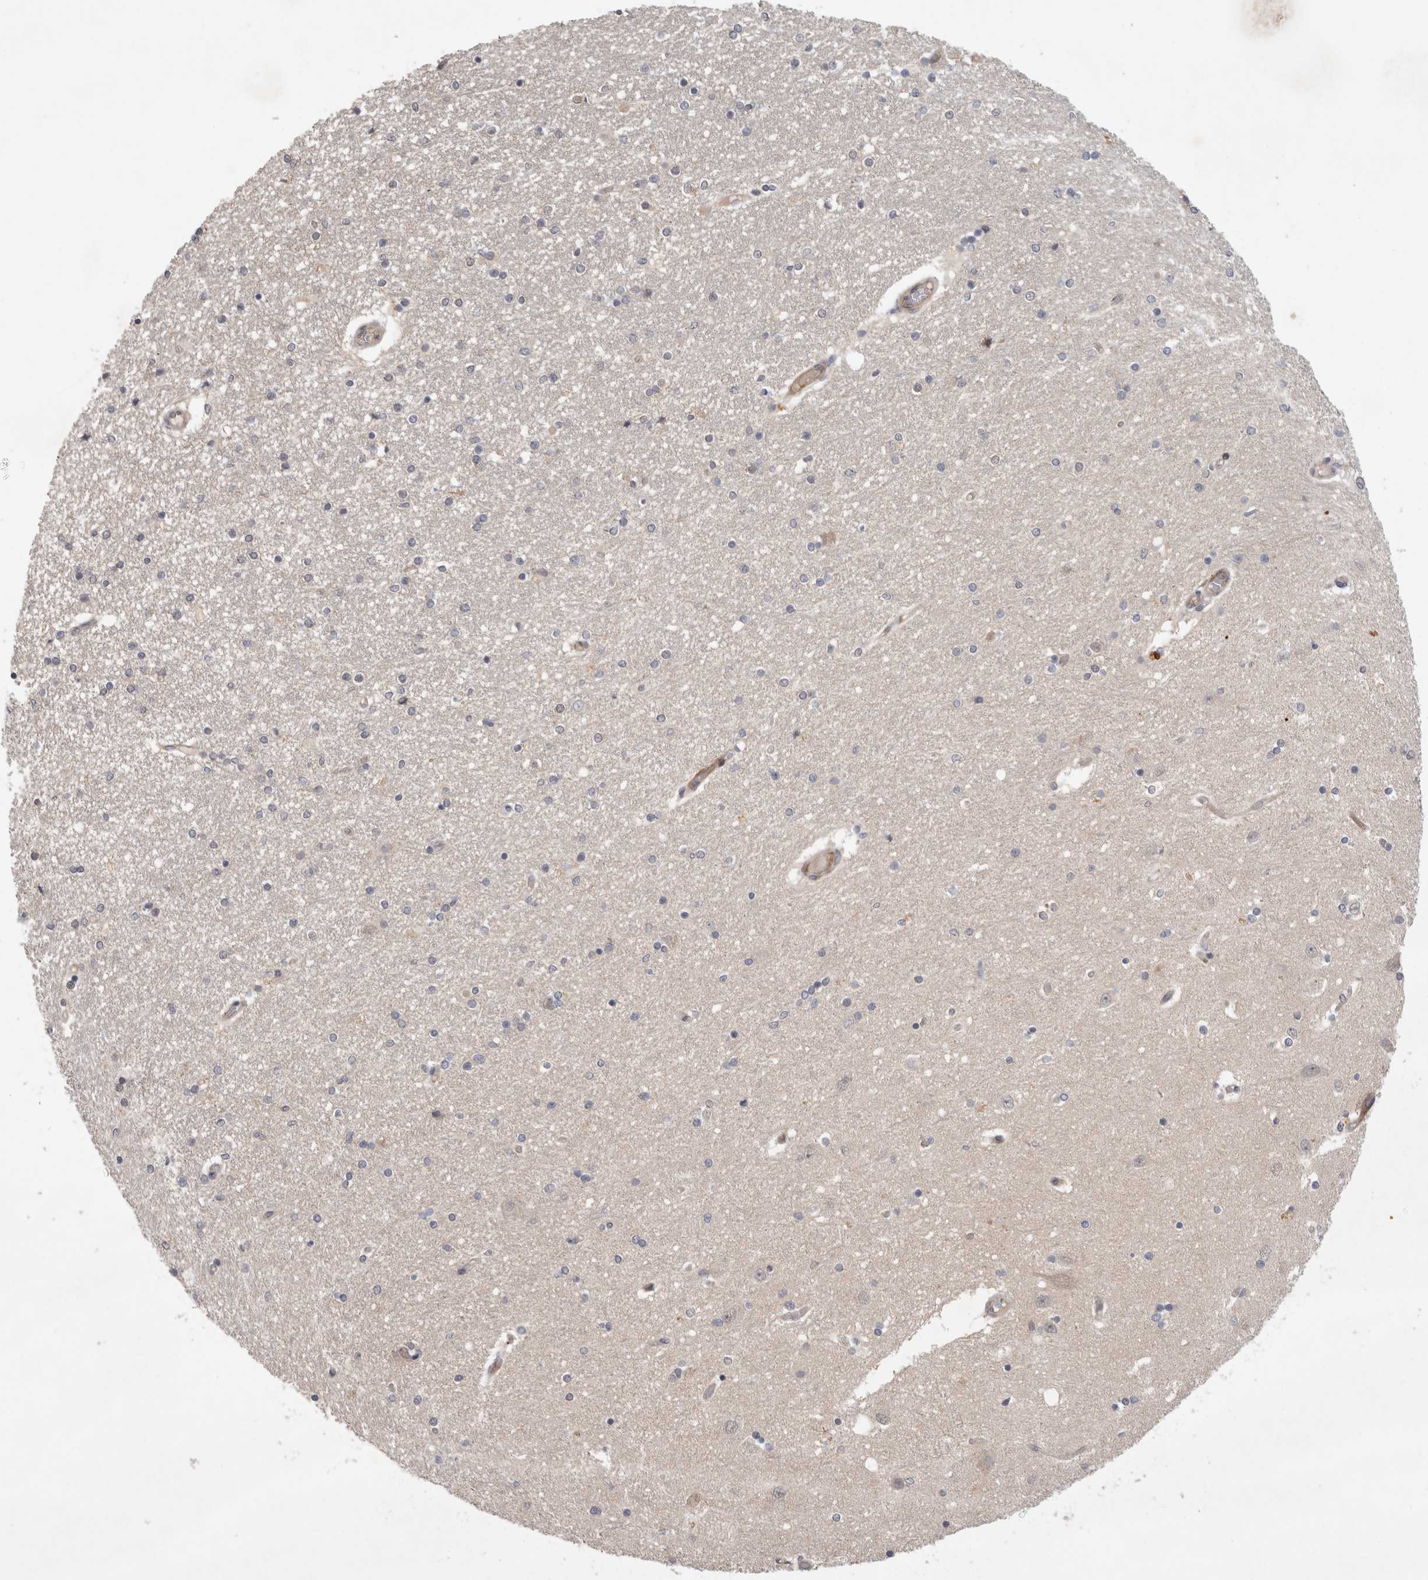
{"staining": {"intensity": "negative", "quantity": "none", "location": "none"}, "tissue": "hippocampus", "cell_type": "Glial cells", "image_type": "normal", "snomed": [{"axis": "morphology", "description": "Normal tissue, NOS"}, {"axis": "topography", "description": "Hippocampus"}], "caption": "Immunohistochemistry of normal human hippocampus reveals no positivity in glial cells.", "gene": "CRISPLD1", "patient": {"sex": "female", "age": 54}}